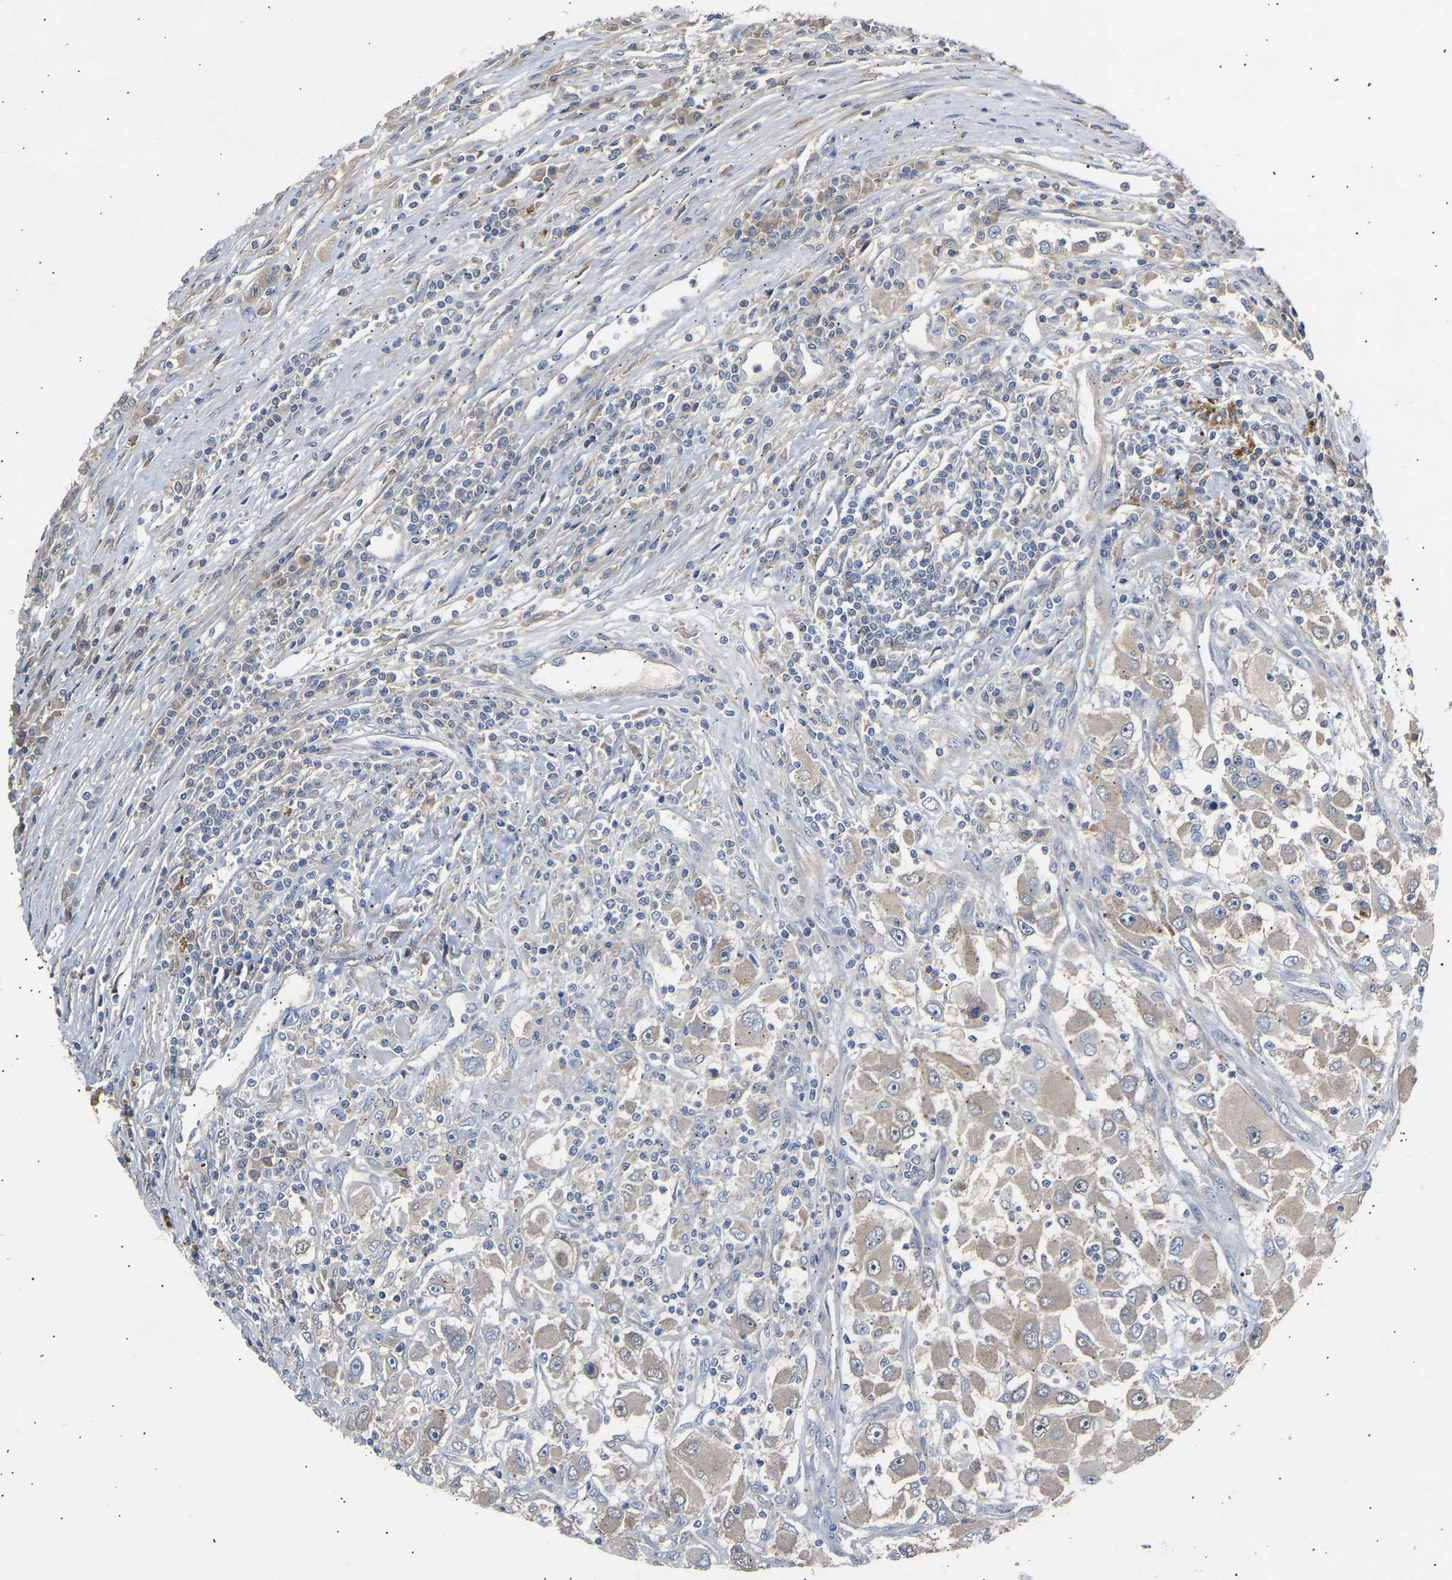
{"staining": {"intensity": "weak", "quantity": "<25%", "location": "cytoplasmic/membranous"}, "tissue": "renal cancer", "cell_type": "Tumor cells", "image_type": "cancer", "snomed": [{"axis": "morphology", "description": "Adenocarcinoma, NOS"}, {"axis": "topography", "description": "Kidney"}], "caption": "IHC of human adenocarcinoma (renal) demonstrates no positivity in tumor cells.", "gene": "KASH5", "patient": {"sex": "female", "age": 52}}